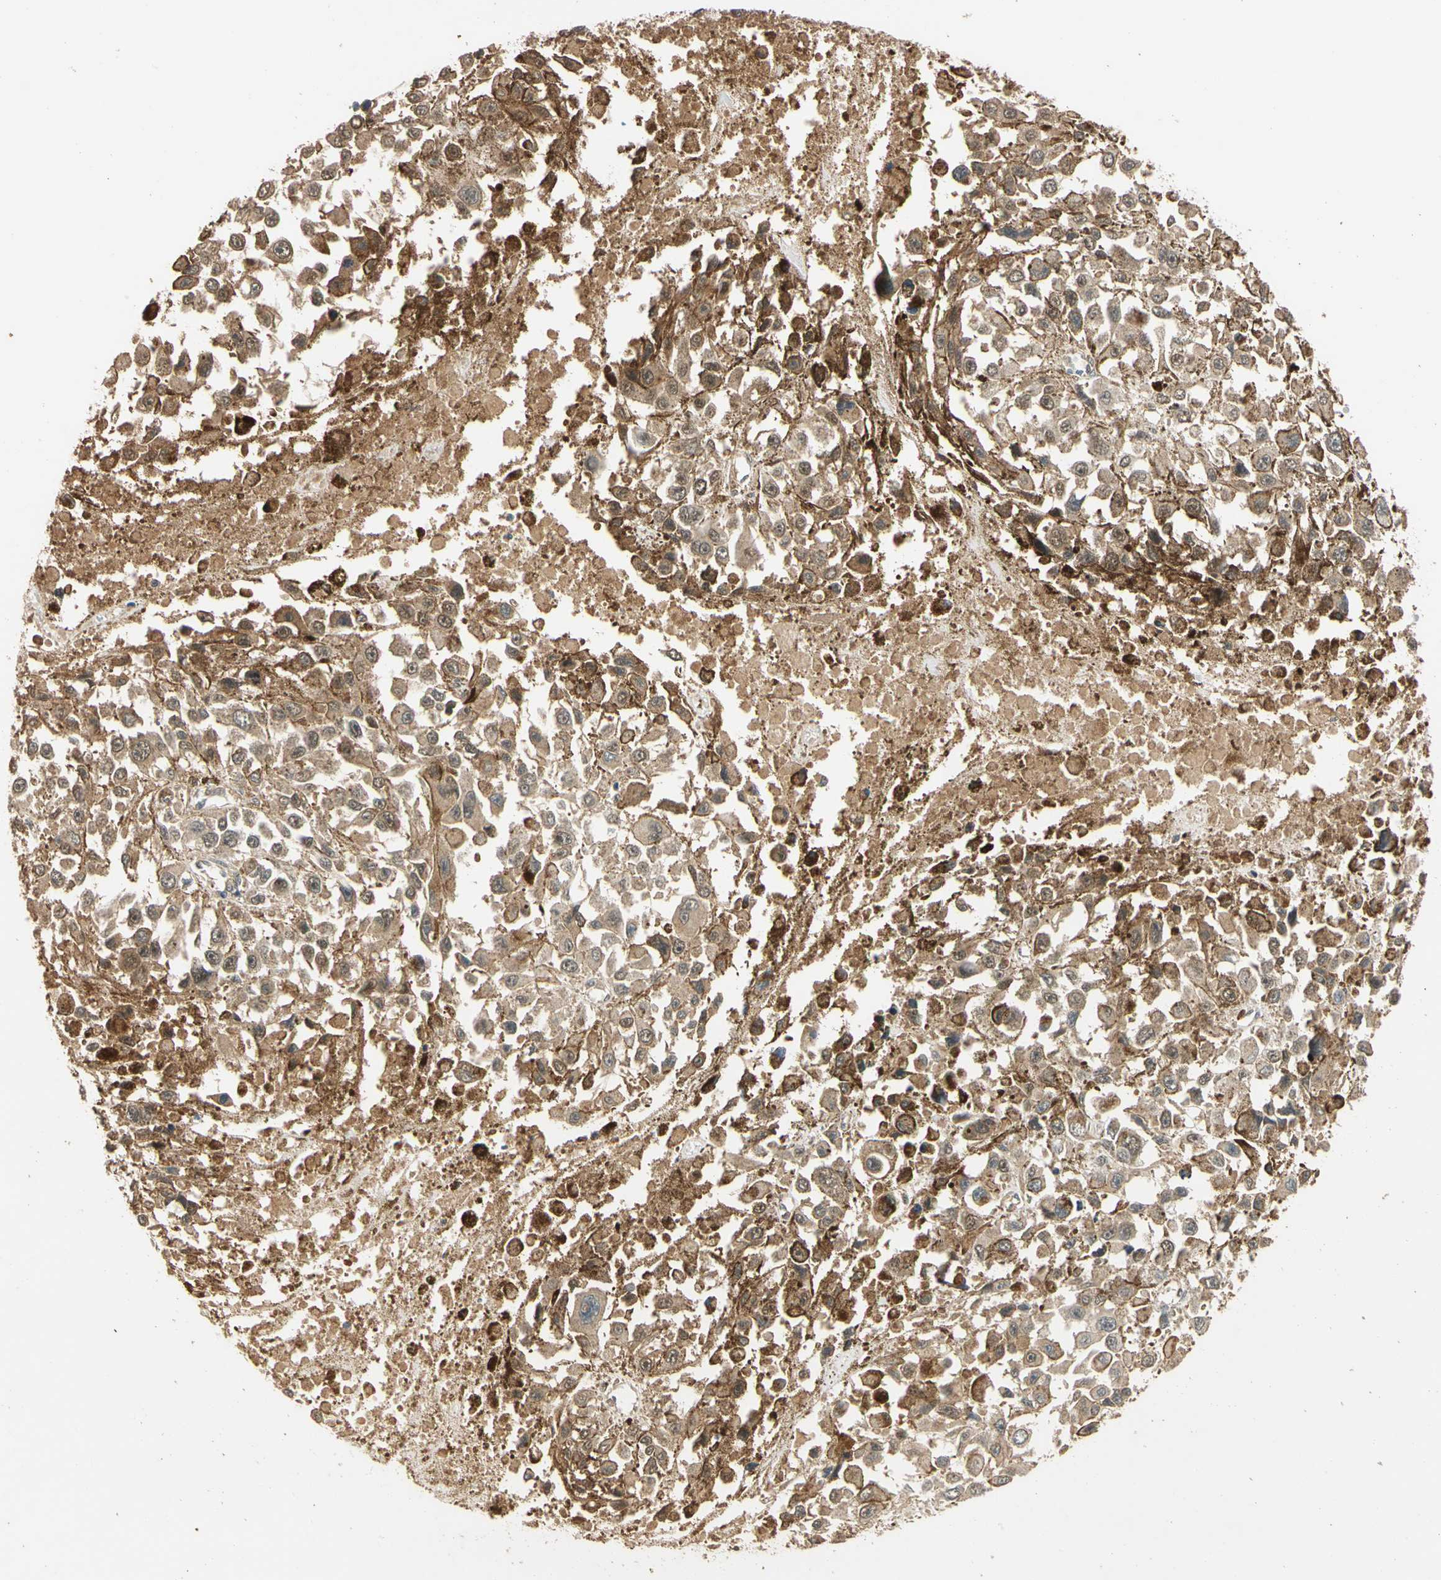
{"staining": {"intensity": "moderate", "quantity": "<25%", "location": "cytoplasmic/membranous"}, "tissue": "melanoma", "cell_type": "Tumor cells", "image_type": "cancer", "snomed": [{"axis": "morphology", "description": "Malignant melanoma, Metastatic site"}, {"axis": "topography", "description": "Lymph node"}], "caption": "Tumor cells reveal low levels of moderate cytoplasmic/membranous positivity in approximately <25% of cells in human malignant melanoma (metastatic site).", "gene": "QSER1", "patient": {"sex": "male", "age": 59}}